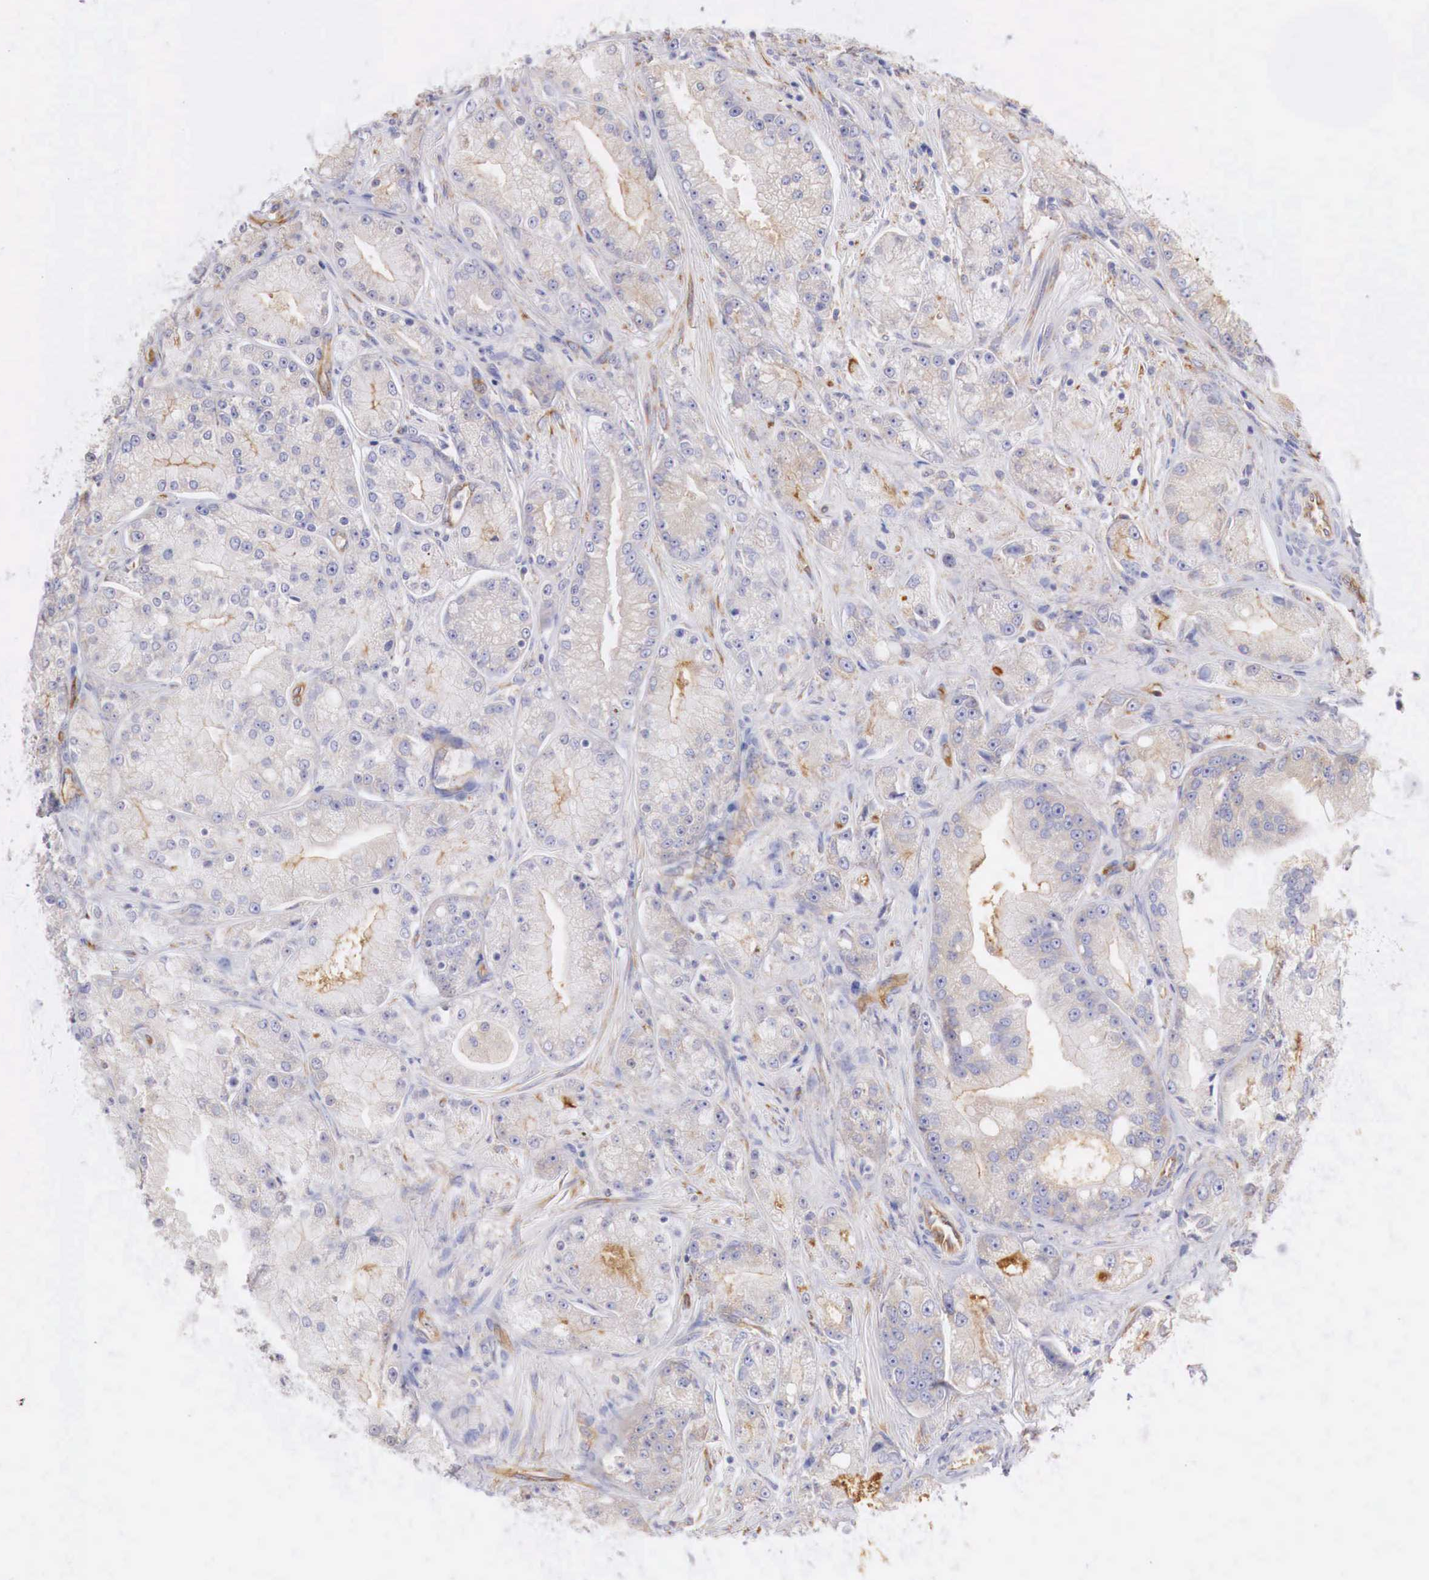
{"staining": {"intensity": "weak", "quantity": "25%-75%", "location": "cytoplasmic/membranous"}, "tissue": "prostate cancer", "cell_type": "Tumor cells", "image_type": "cancer", "snomed": [{"axis": "morphology", "description": "Adenocarcinoma, Medium grade"}, {"axis": "topography", "description": "Prostate"}], "caption": "An image of prostate medium-grade adenocarcinoma stained for a protein reveals weak cytoplasmic/membranous brown staining in tumor cells.", "gene": "RDX", "patient": {"sex": "male", "age": 72}}